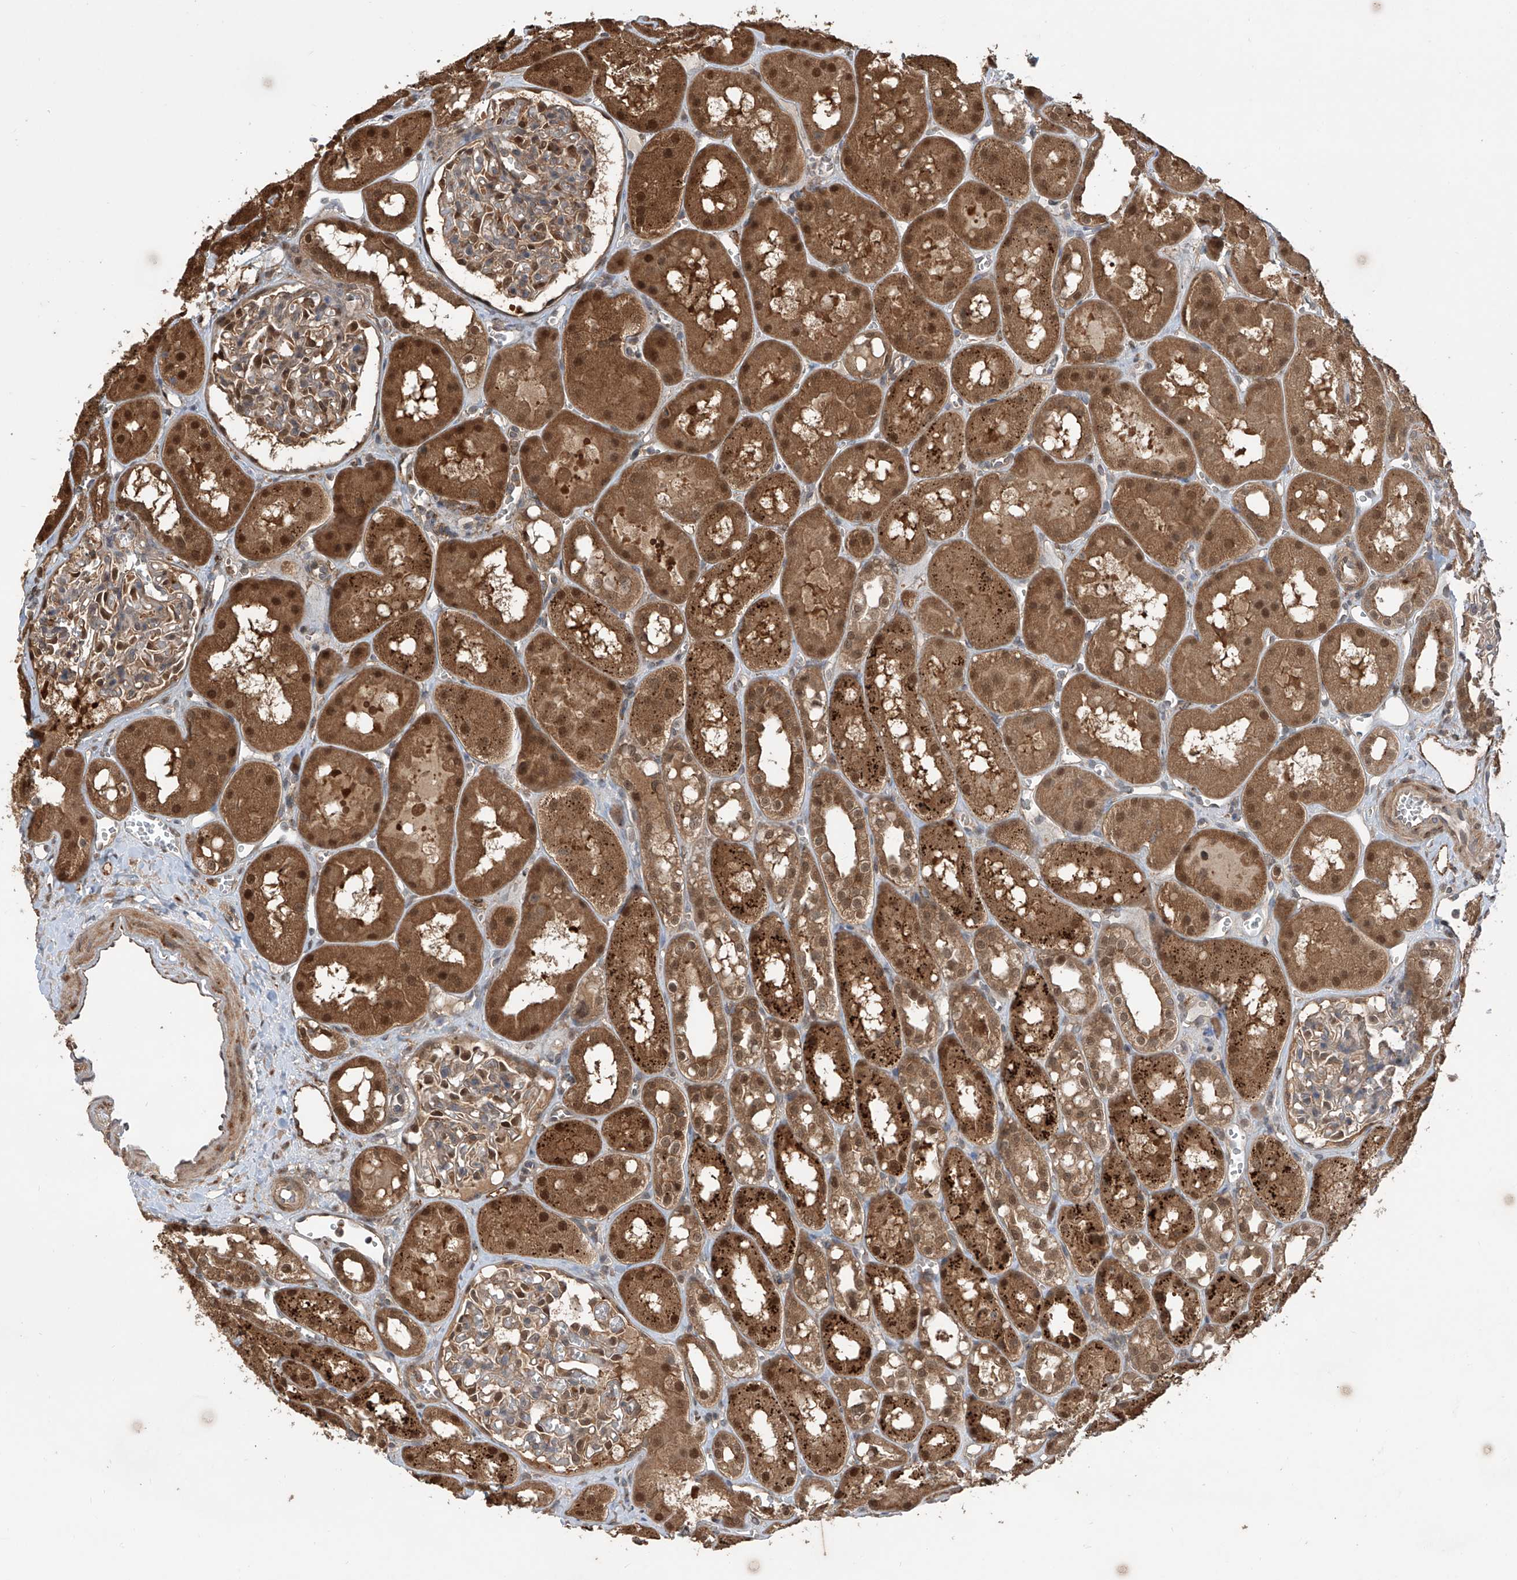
{"staining": {"intensity": "moderate", "quantity": "25%-75%", "location": "cytoplasmic/membranous,nuclear"}, "tissue": "kidney", "cell_type": "Cells in glomeruli", "image_type": "normal", "snomed": [{"axis": "morphology", "description": "Normal tissue, NOS"}, {"axis": "topography", "description": "Kidney"}], "caption": "The photomicrograph demonstrates immunohistochemical staining of normal kidney. There is moderate cytoplasmic/membranous,nuclear staining is present in about 25%-75% of cells in glomeruli. (DAB = brown stain, brightfield microscopy at high magnification).", "gene": "HOXC8", "patient": {"sex": "male", "age": 16}}